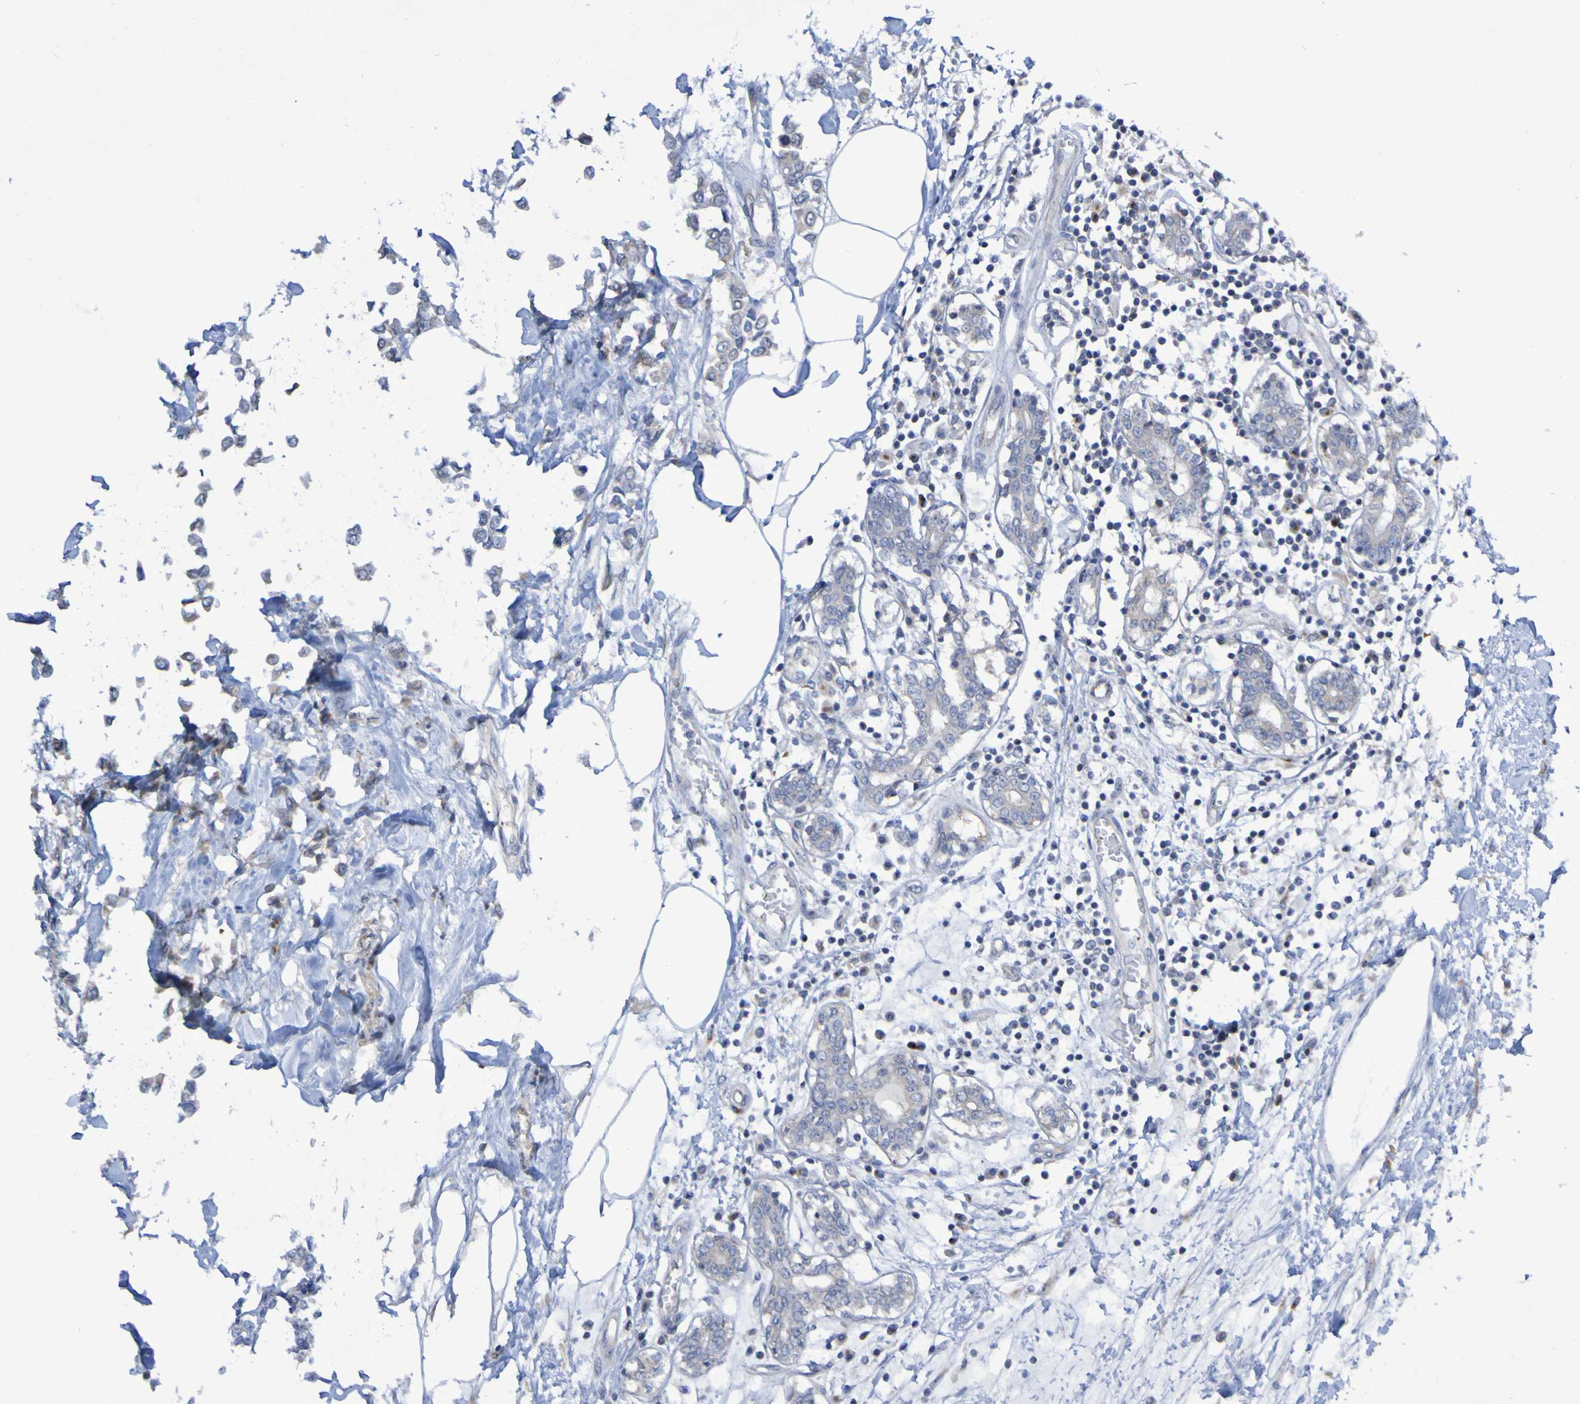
{"staining": {"intensity": "weak", "quantity": "<25%", "location": "cytoplasmic/membranous"}, "tissue": "breast cancer", "cell_type": "Tumor cells", "image_type": "cancer", "snomed": [{"axis": "morphology", "description": "Lobular carcinoma"}, {"axis": "topography", "description": "Breast"}], "caption": "Micrograph shows no significant protein expression in tumor cells of lobular carcinoma (breast).", "gene": "LMBRD2", "patient": {"sex": "female", "age": 51}}